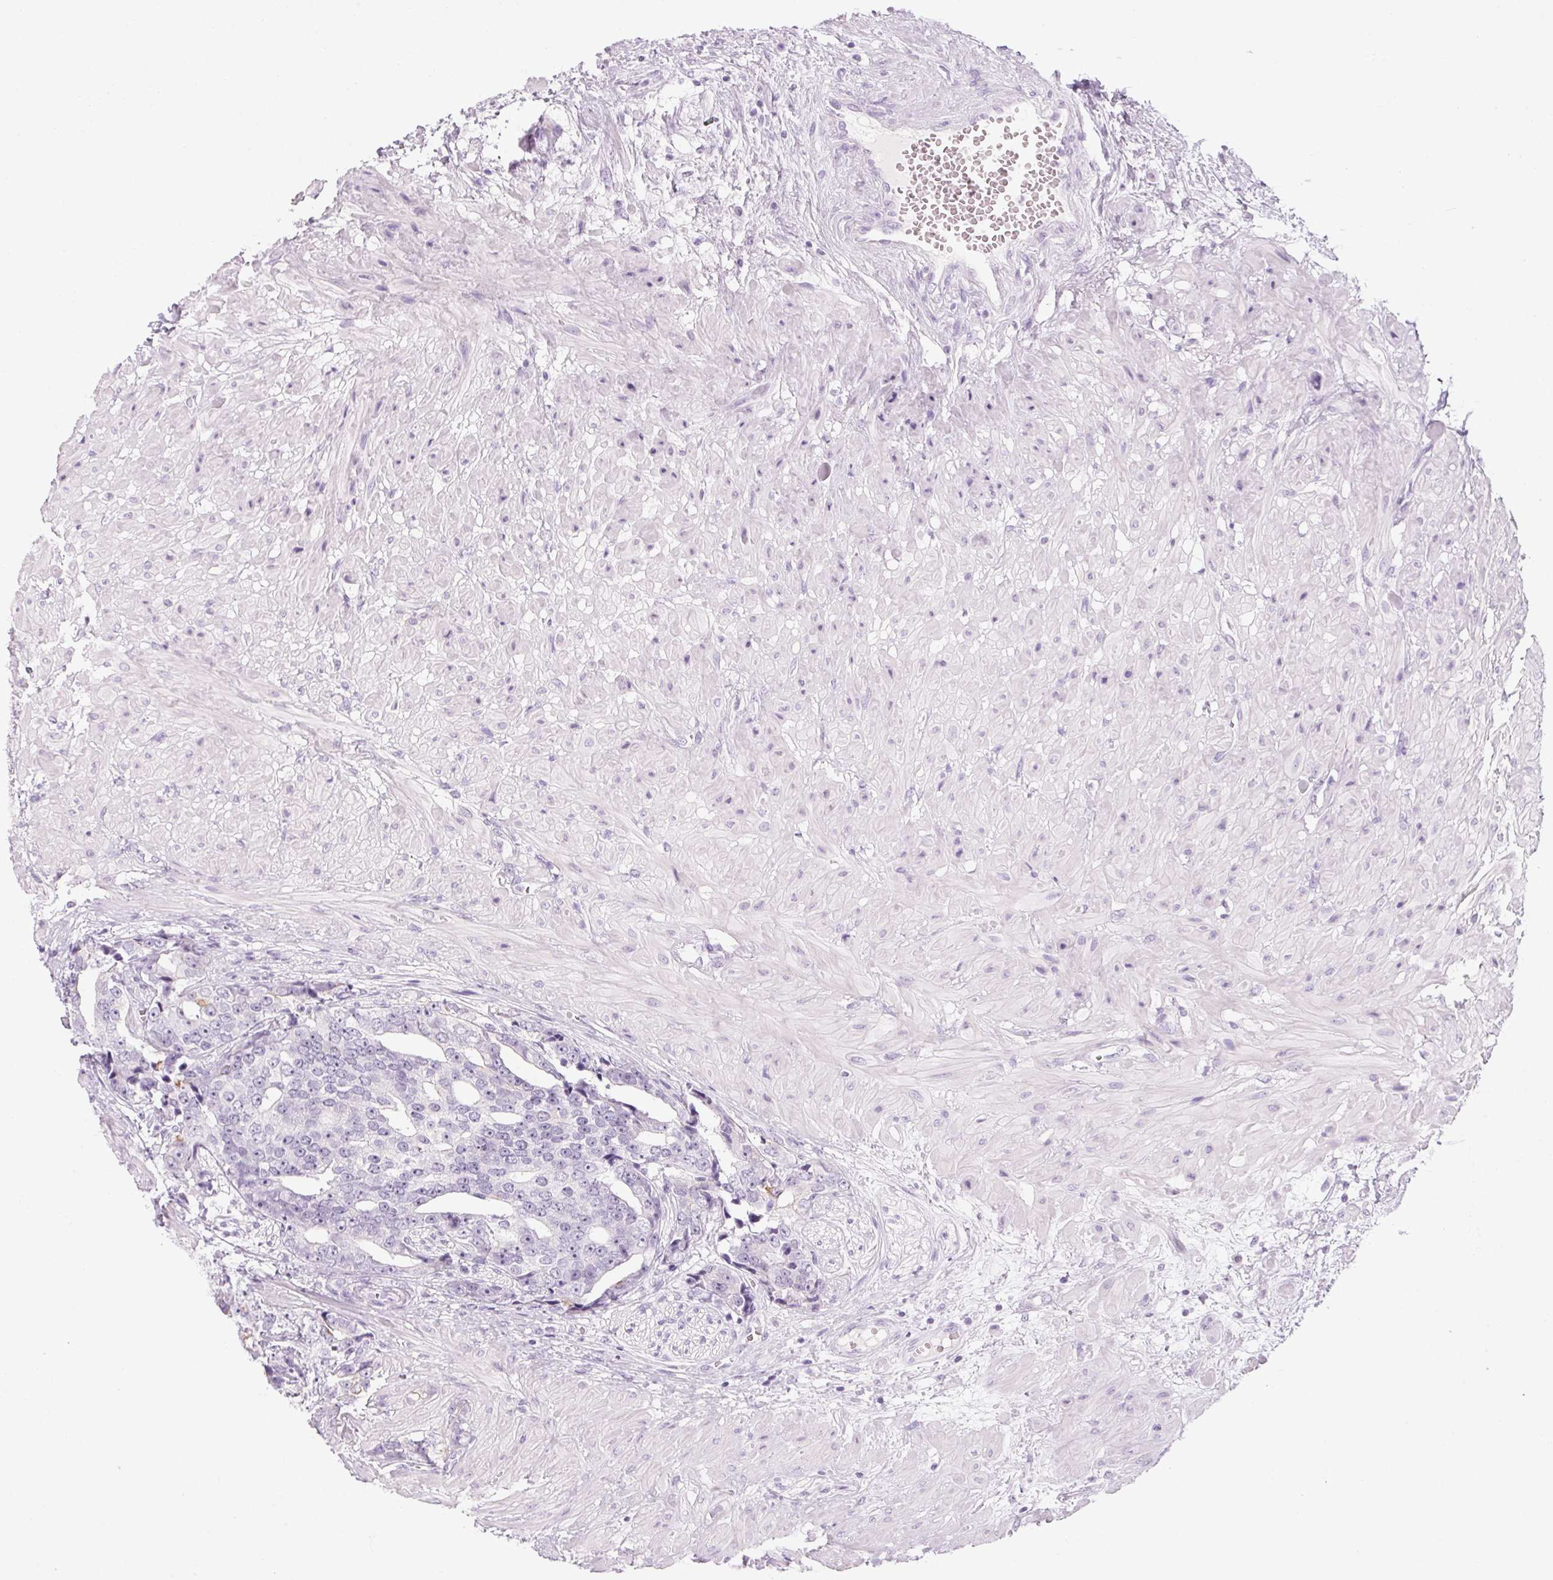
{"staining": {"intensity": "negative", "quantity": "none", "location": "none"}, "tissue": "prostate cancer", "cell_type": "Tumor cells", "image_type": "cancer", "snomed": [{"axis": "morphology", "description": "Adenocarcinoma, High grade"}, {"axis": "topography", "description": "Prostate"}], "caption": "High power microscopy photomicrograph of an immunohistochemistry photomicrograph of high-grade adenocarcinoma (prostate), revealing no significant positivity in tumor cells.", "gene": "RPTN", "patient": {"sex": "male", "age": 71}}